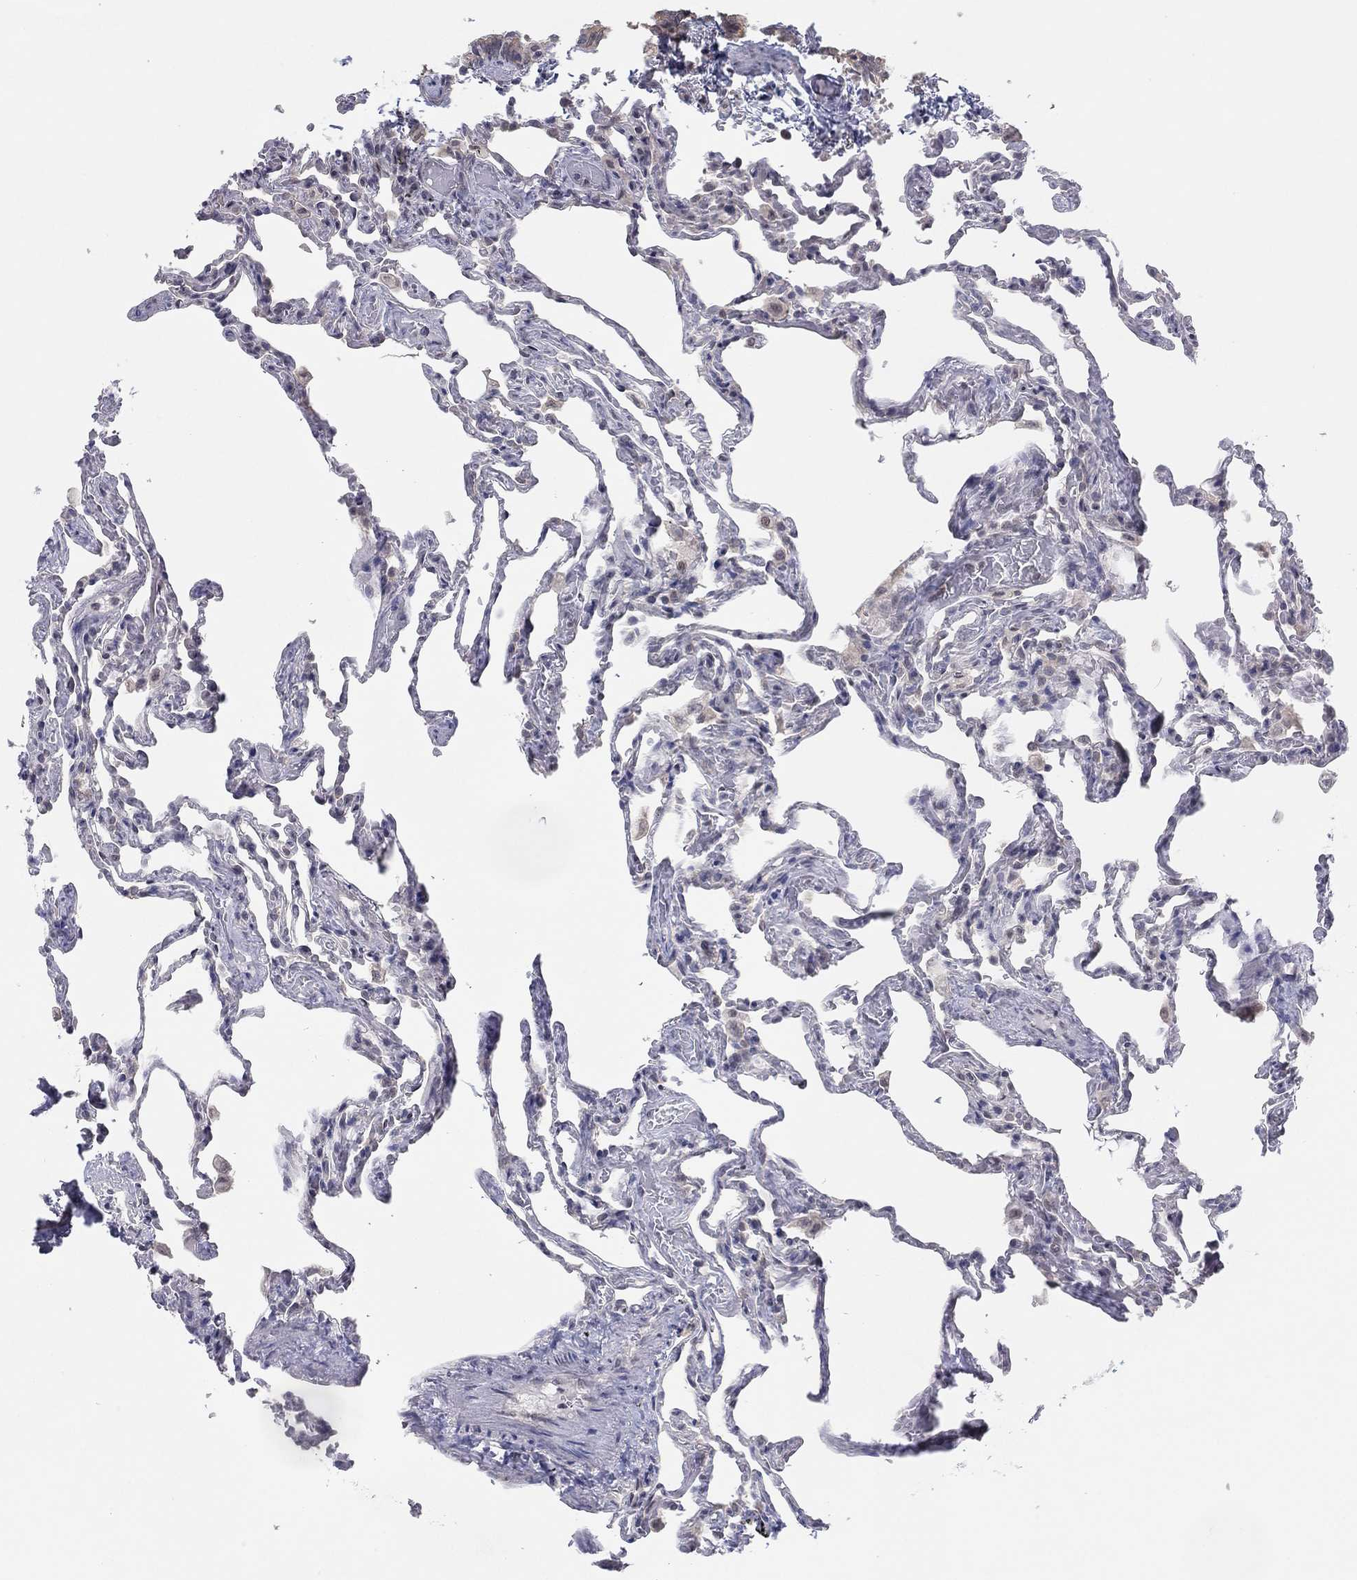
{"staining": {"intensity": "negative", "quantity": "none", "location": "none"}, "tissue": "lung", "cell_type": "Alveolar cells", "image_type": "normal", "snomed": [{"axis": "morphology", "description": "Normal tissue, NOS"}, {"axis": "topography", "description": "Lung"}], "caption": "Lung was stained to show a protein in brown. There is no significant expression in alveolar cells. (DAB IHC visualized using brightfield microscopy, high magnification).", "gene": "SLC22A2", "patient": {"sex": "female", "age": 43}}